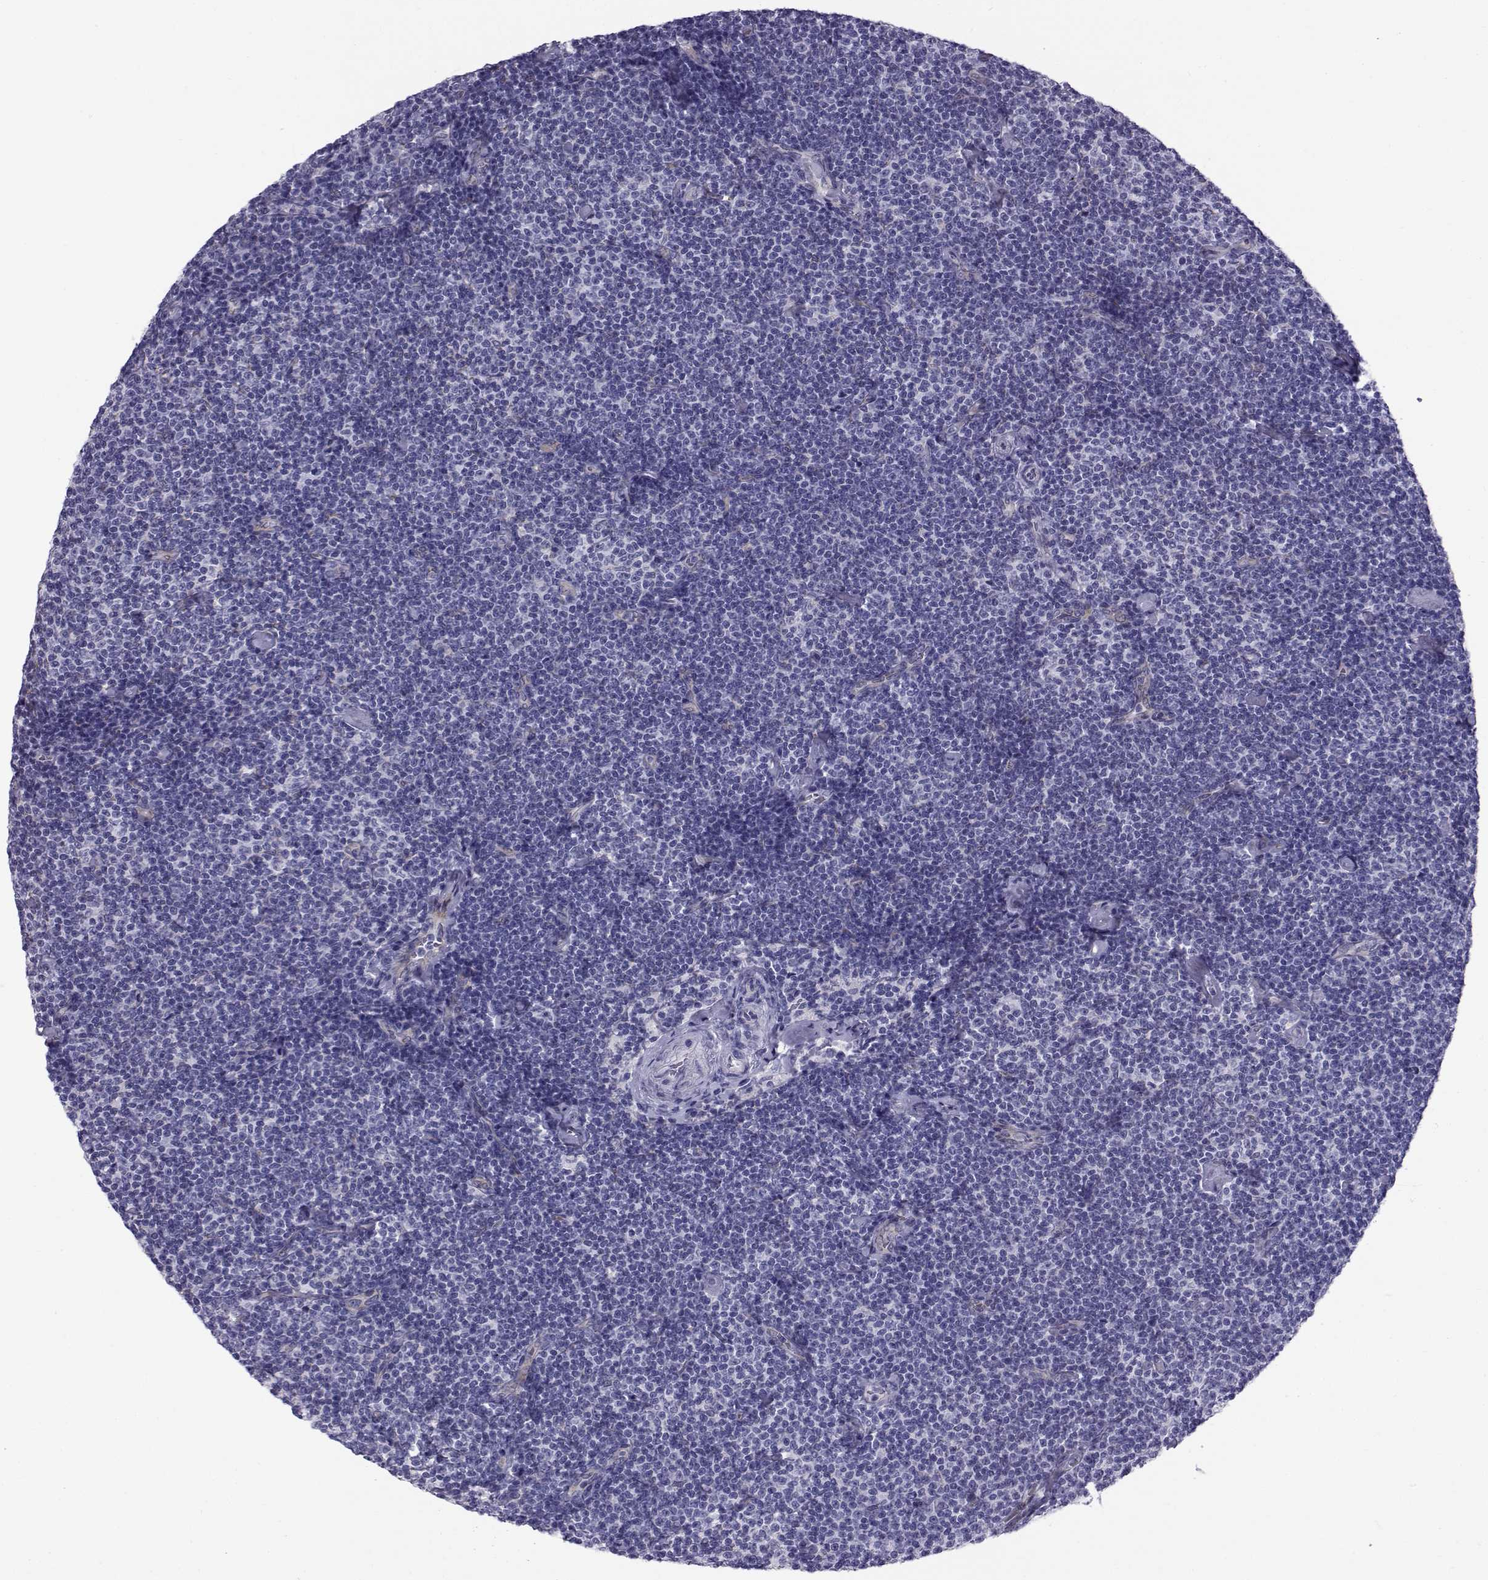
{"staining": {"intensity": "negative", "quantity": "none", "location": "none"}, "tissue": "lymphoma", "cell_type": "Tumor cells", "image_type": "cancer", "snomed": [{"axis": "morphology", "description": "Malignant lymphoma, non-Hodgkin's type, Low grade"}, {"axis": "topography", "description": "Lymph node"}], "caption": "DAB (3,3'-diaminobenzidine) immunohistochemical staining of human low-grade malignant lymphoma, non-Hodgkin's type exhibits no significant expression in tumor cells.", "gene": "RNASE12", "patient": {"sex": "male", "age": 81}}